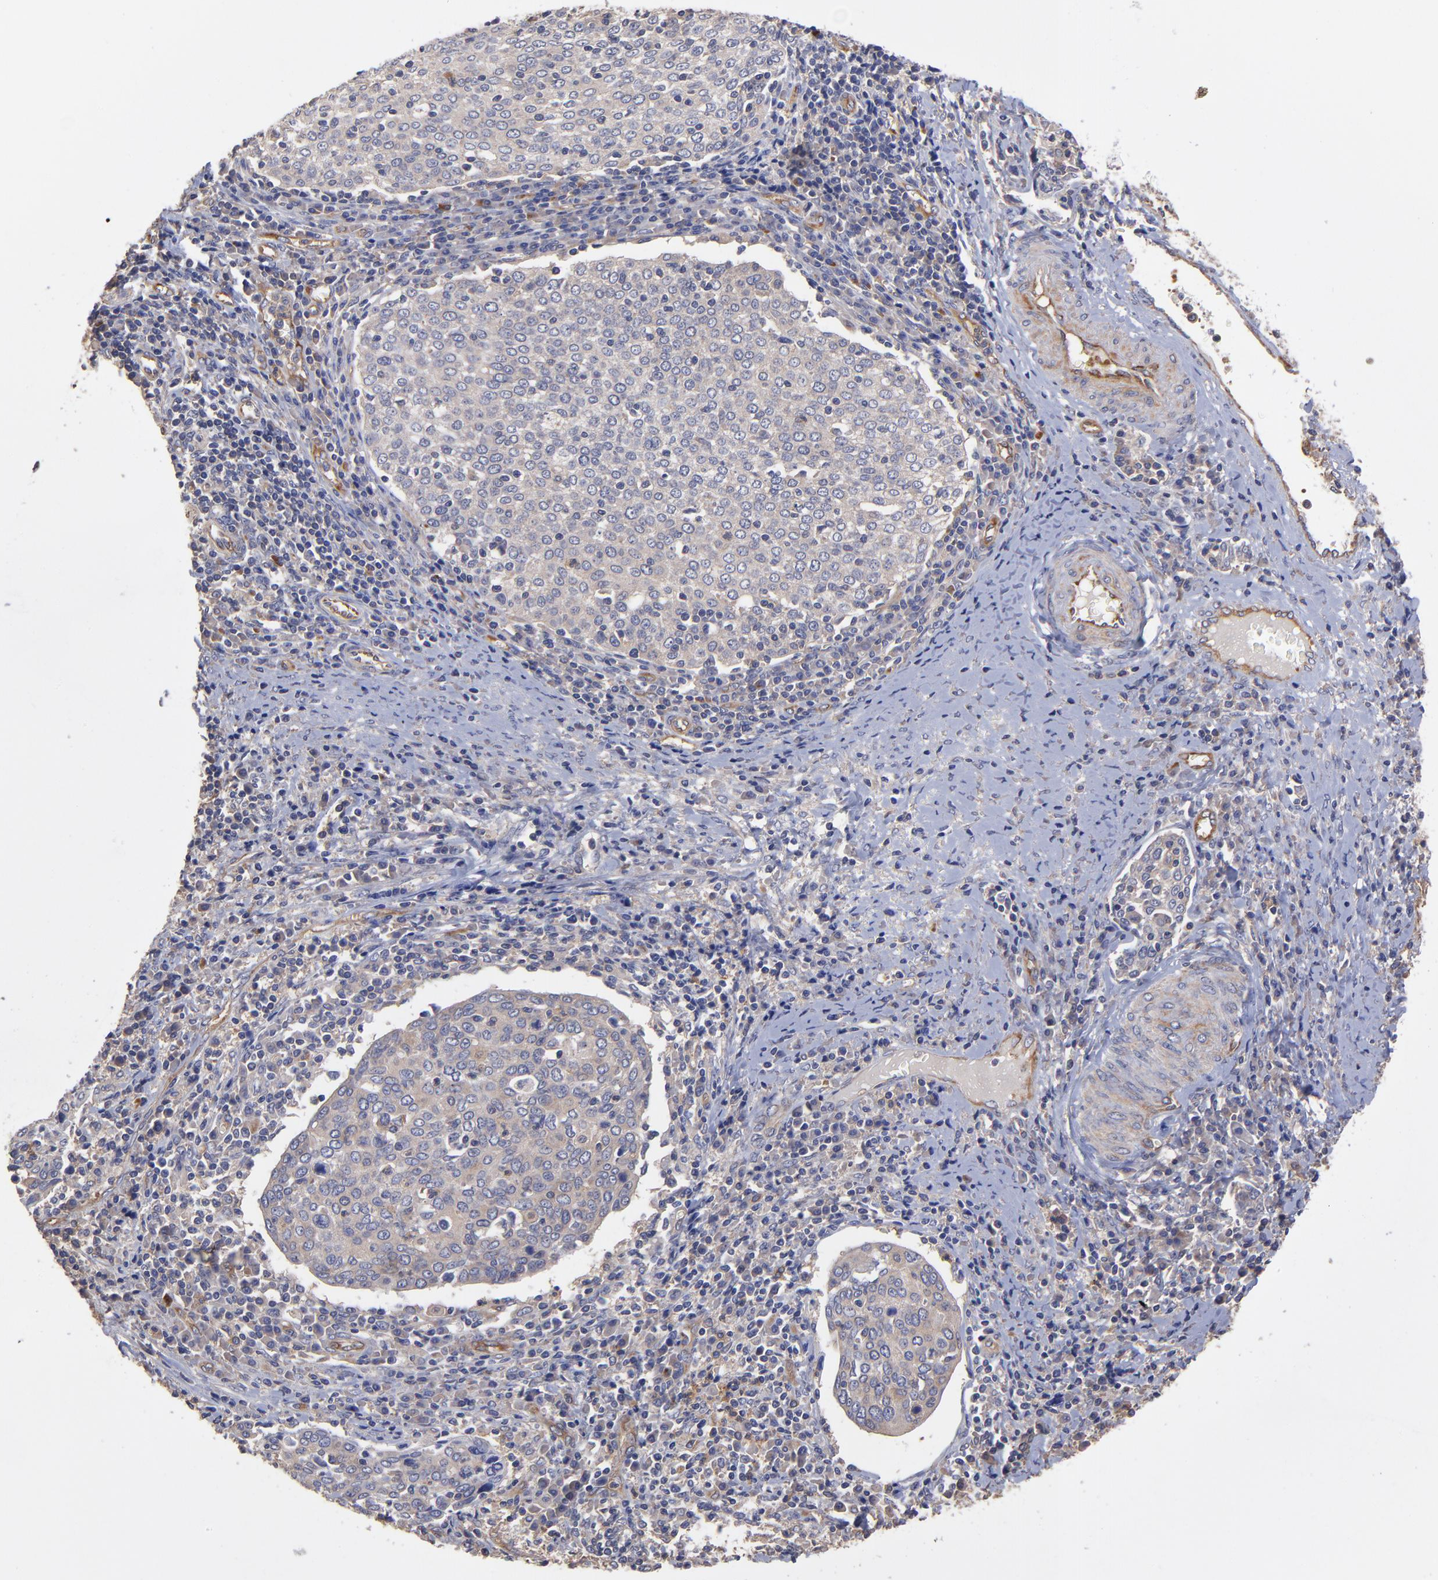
{"staining": {"intensity": "weak", "quantity": ">75%", "location": "cytoplasmic/membranous"}, "tissue": "cervical cancer", "cell_type": "Tumor cells", "image_type": "cancer", "snomed": [{"axis": "morphology", "description": "Squamous cell carcinoma, NOS"}, {"axis": "topography", "description": "Cervix"}], "caption": "Weak cytoplasmic/membranous expression is appreciated in about >75% of tumor cells in squamous cell carcinoma (cervical). The staining is performed using DAB (3,3'-diaminobenzidine) brown chromogen to label protein expression. The nuclei are counter-stained blue using hematoxylin.", "gene": "ASB7", "patient": {"sex": "female", "age": 40}}